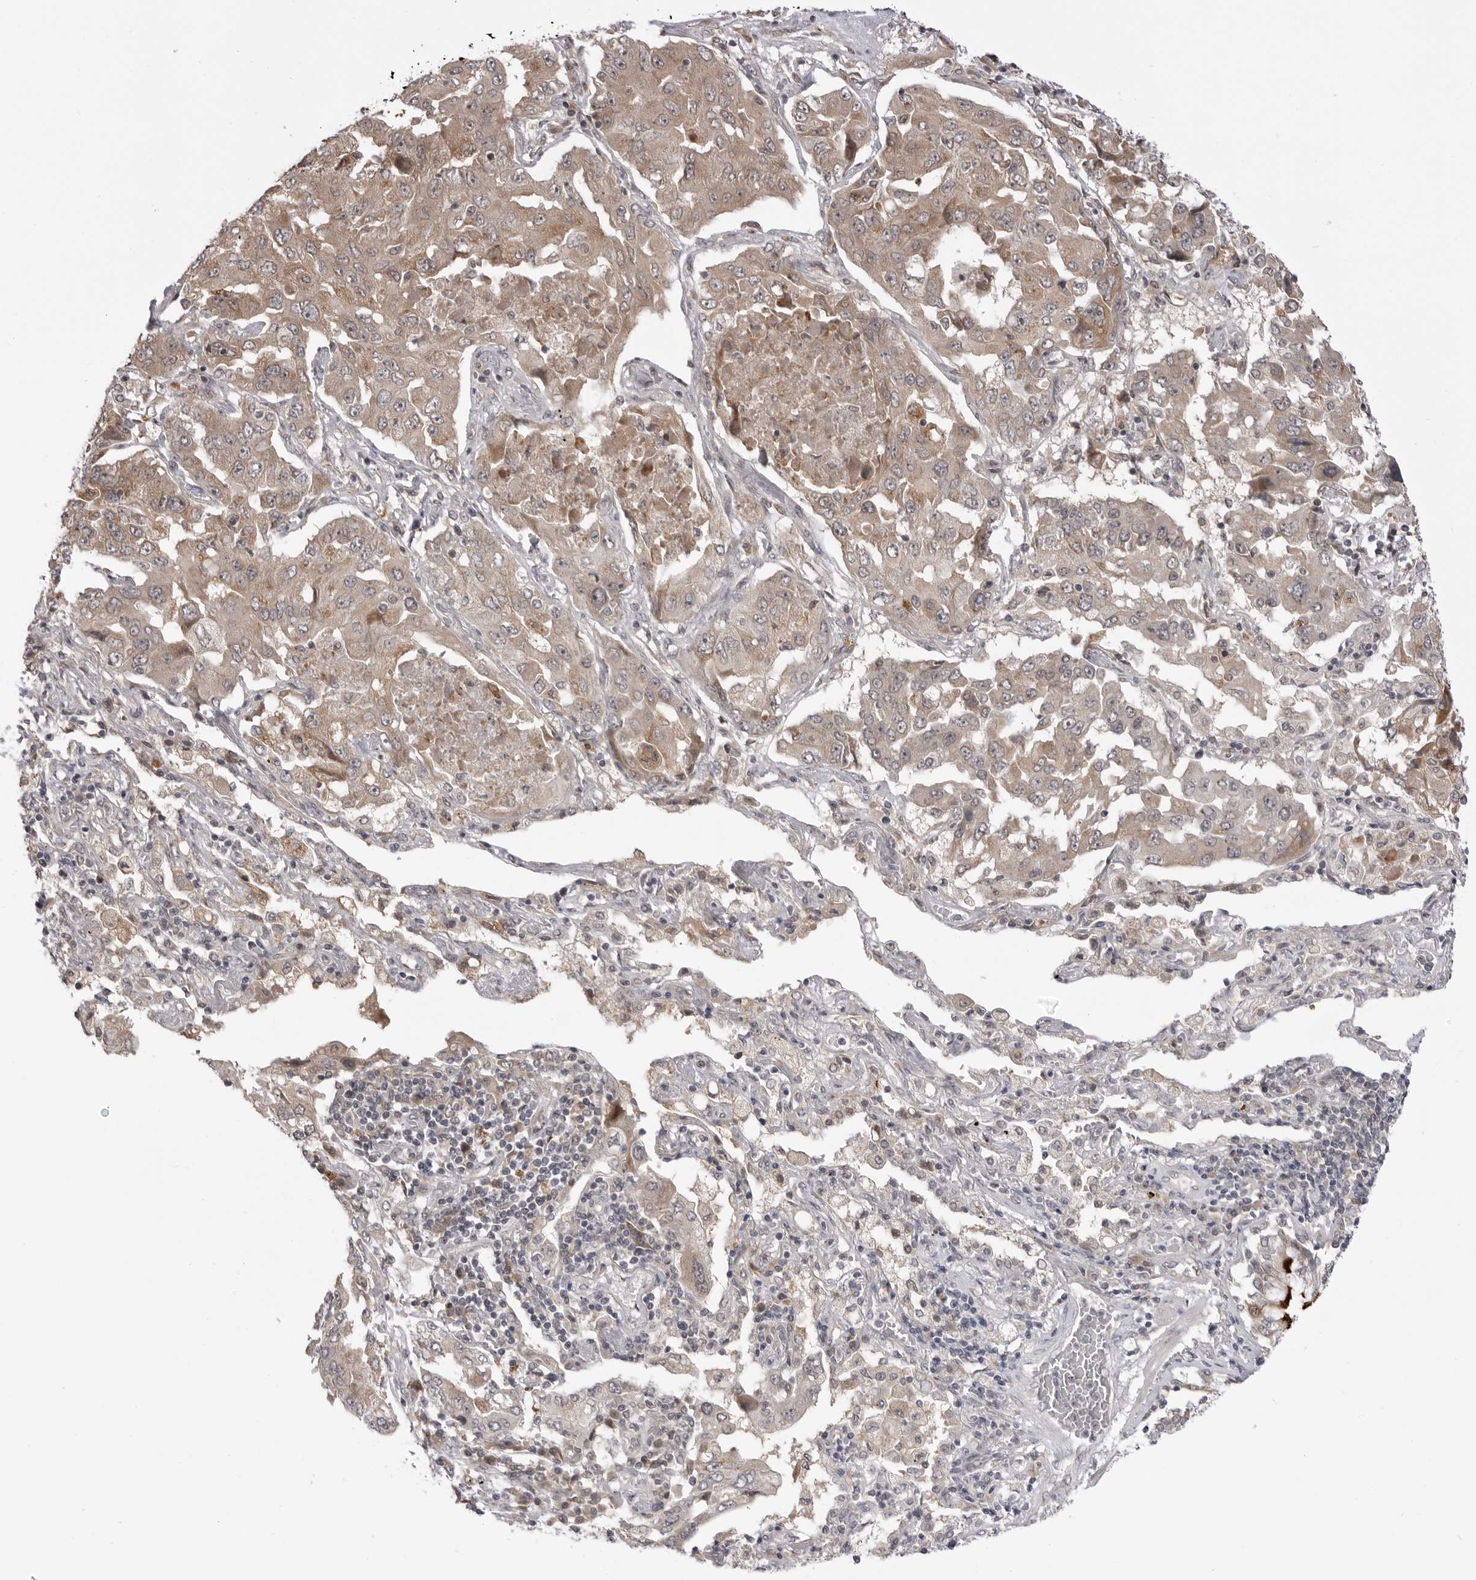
{"staining": {"intensity": "moderate", "quantity": ">75%", "location": "cytoplasmic/membranous"}, "tissue": "lung cancer", "cell_type": "Tumor cells", "image_type": "cancer", "snomed": [{"axis": "morphology", "description": "Adenocarcinoma, NOS"}, {"axis": "topography", "description": "Lung"}], "caption": "IHC image of adenocarcinoma (lung) stained for a protein (brown), which demonstrates medium levels of moderate cytoplasmic/membranous positivity in approximately >75% of tumor cells.", "gene": "PTK2B", "patient": {"sex": "female", "age": 65}}